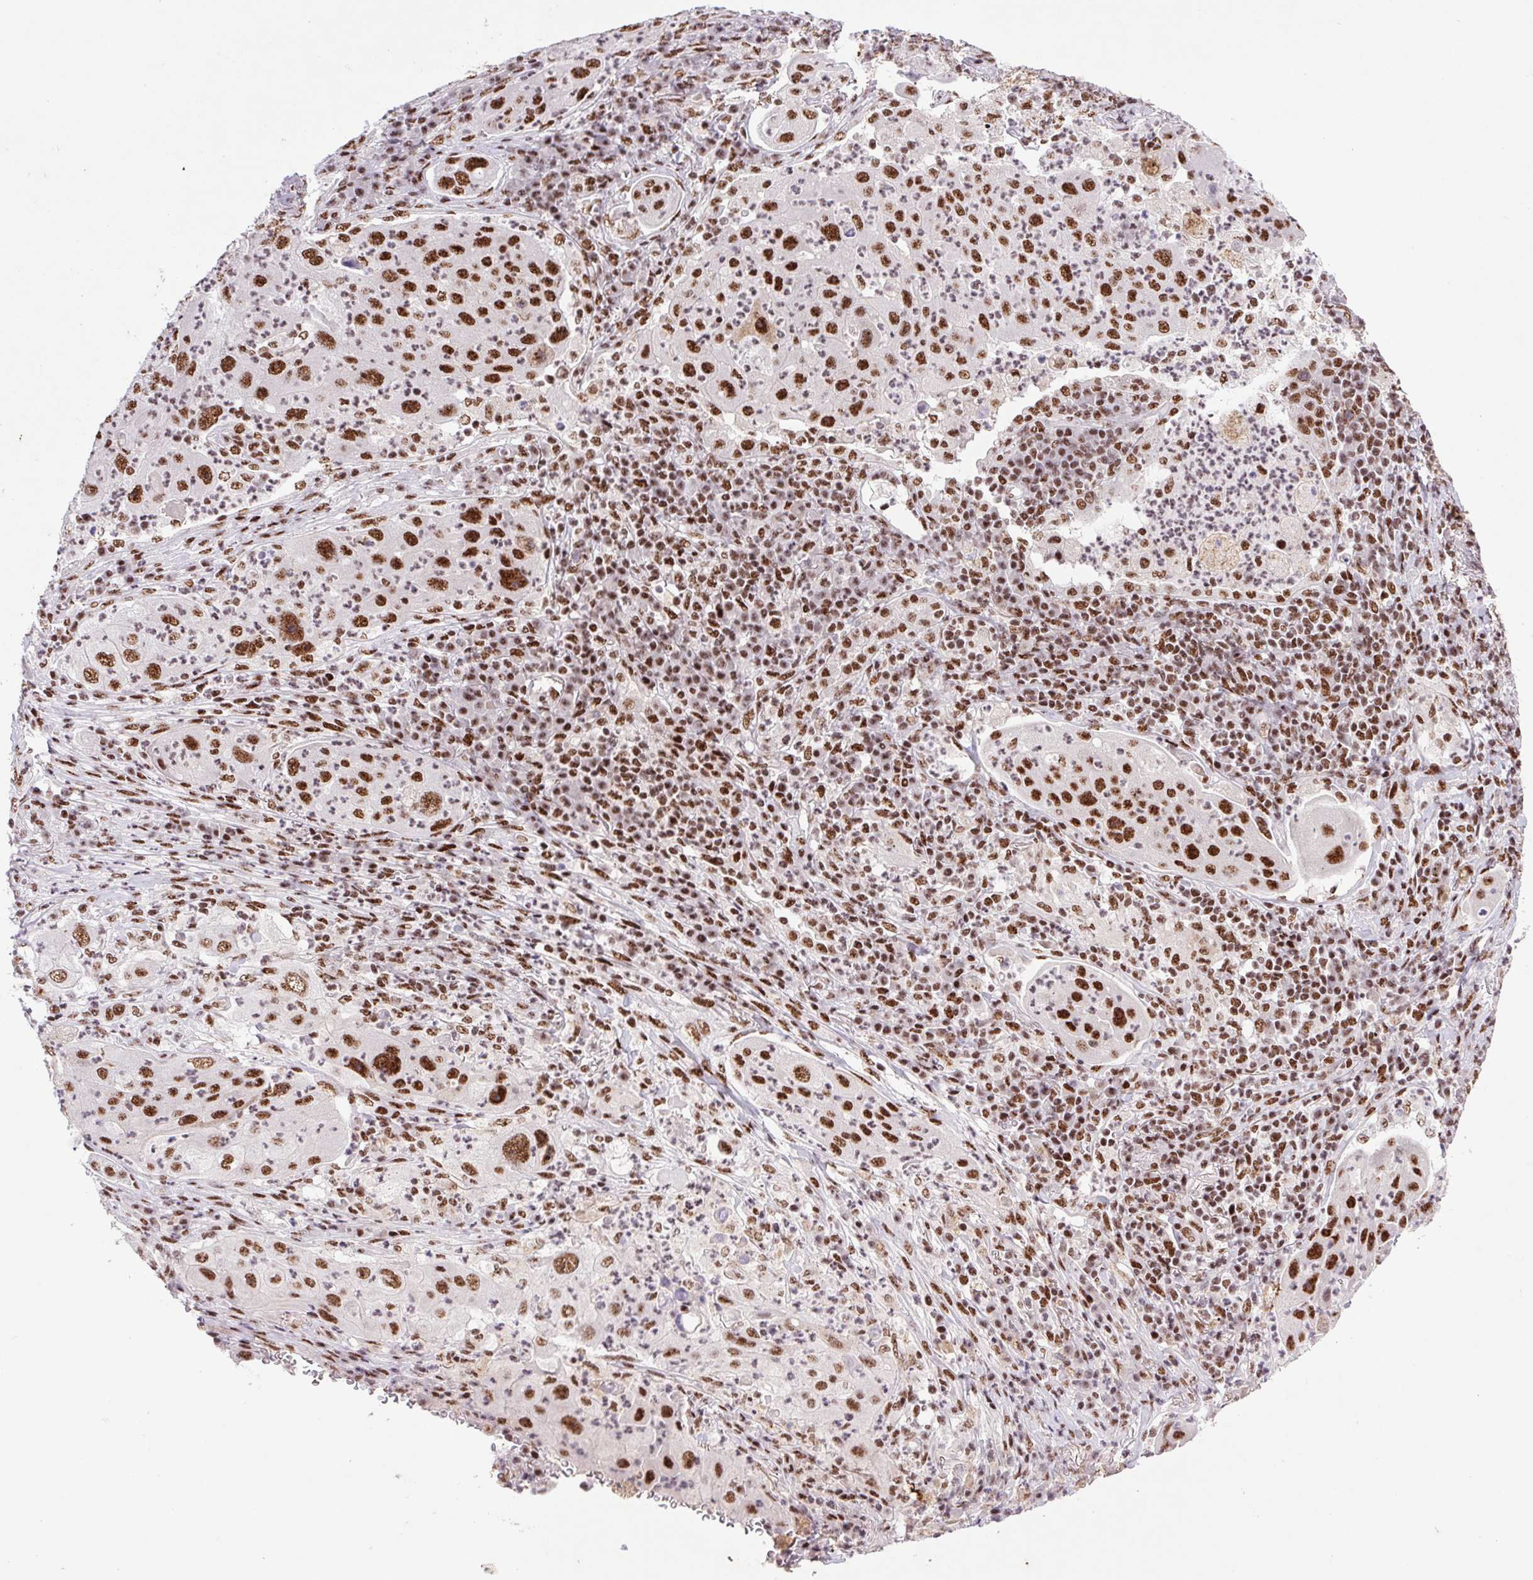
{"staining": {"intensity": "strong", "quantity": ">75%", "location": "nuclear"}, "tissue": "lung cancer", "cell_type": "Tumor cells", "image_type": "cancer", "snomed": [{"axis": "morphology", "description": "Squamous cell carcinoma, NOS"}, {"axis": "topography", "description": "Lung"}], "caption": "Squamous cell carcinoma (lung) stained with a brown dye exhibits strong nuclear positive positivity in approximately >75% of tumor cells.", "gene": "LDLRAD4", "patient": {"sex": "female", "age": 59}}